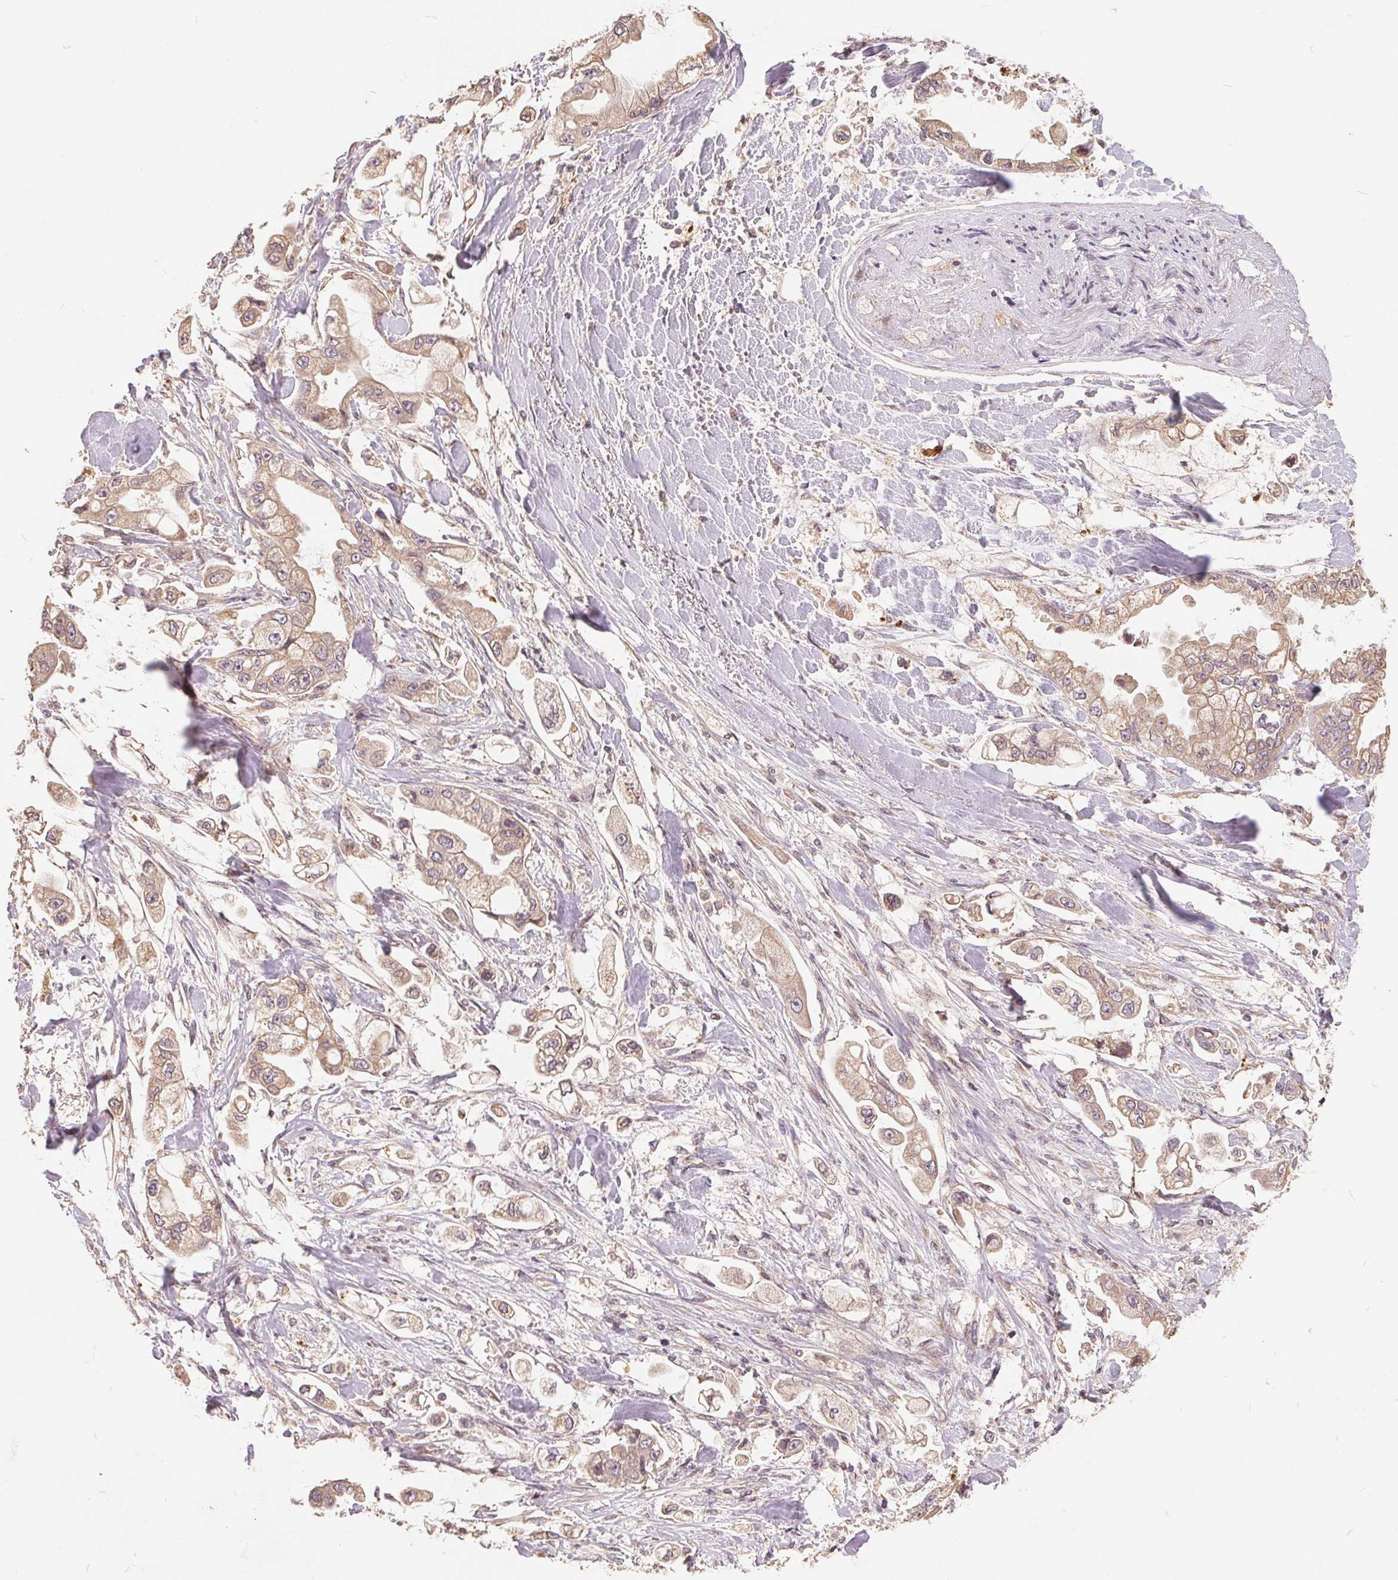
{"staining": {"intensity": "weak", "quantity": "25%-75%", "location": "cytoplasmic/membranous"}, "tissue": "stomach cancer", "cell_type": "Tumor cells", "image_type": "cancer", "snomed": [{"axis": "morphology", "description": "Adenocarcinoma, NOS"}, {"axis": "topography", "description": "Stomach"}], "caption": "This histopathology image displays immunohistochemistry (IHC) staining of adenocarcinoma (stomach), with low weak cytoplasmic/membranous expression in approximately 25%-75% of tumor cells.", "gene": "CDIPT", "patient": {"sex": "male", "age": 62}}